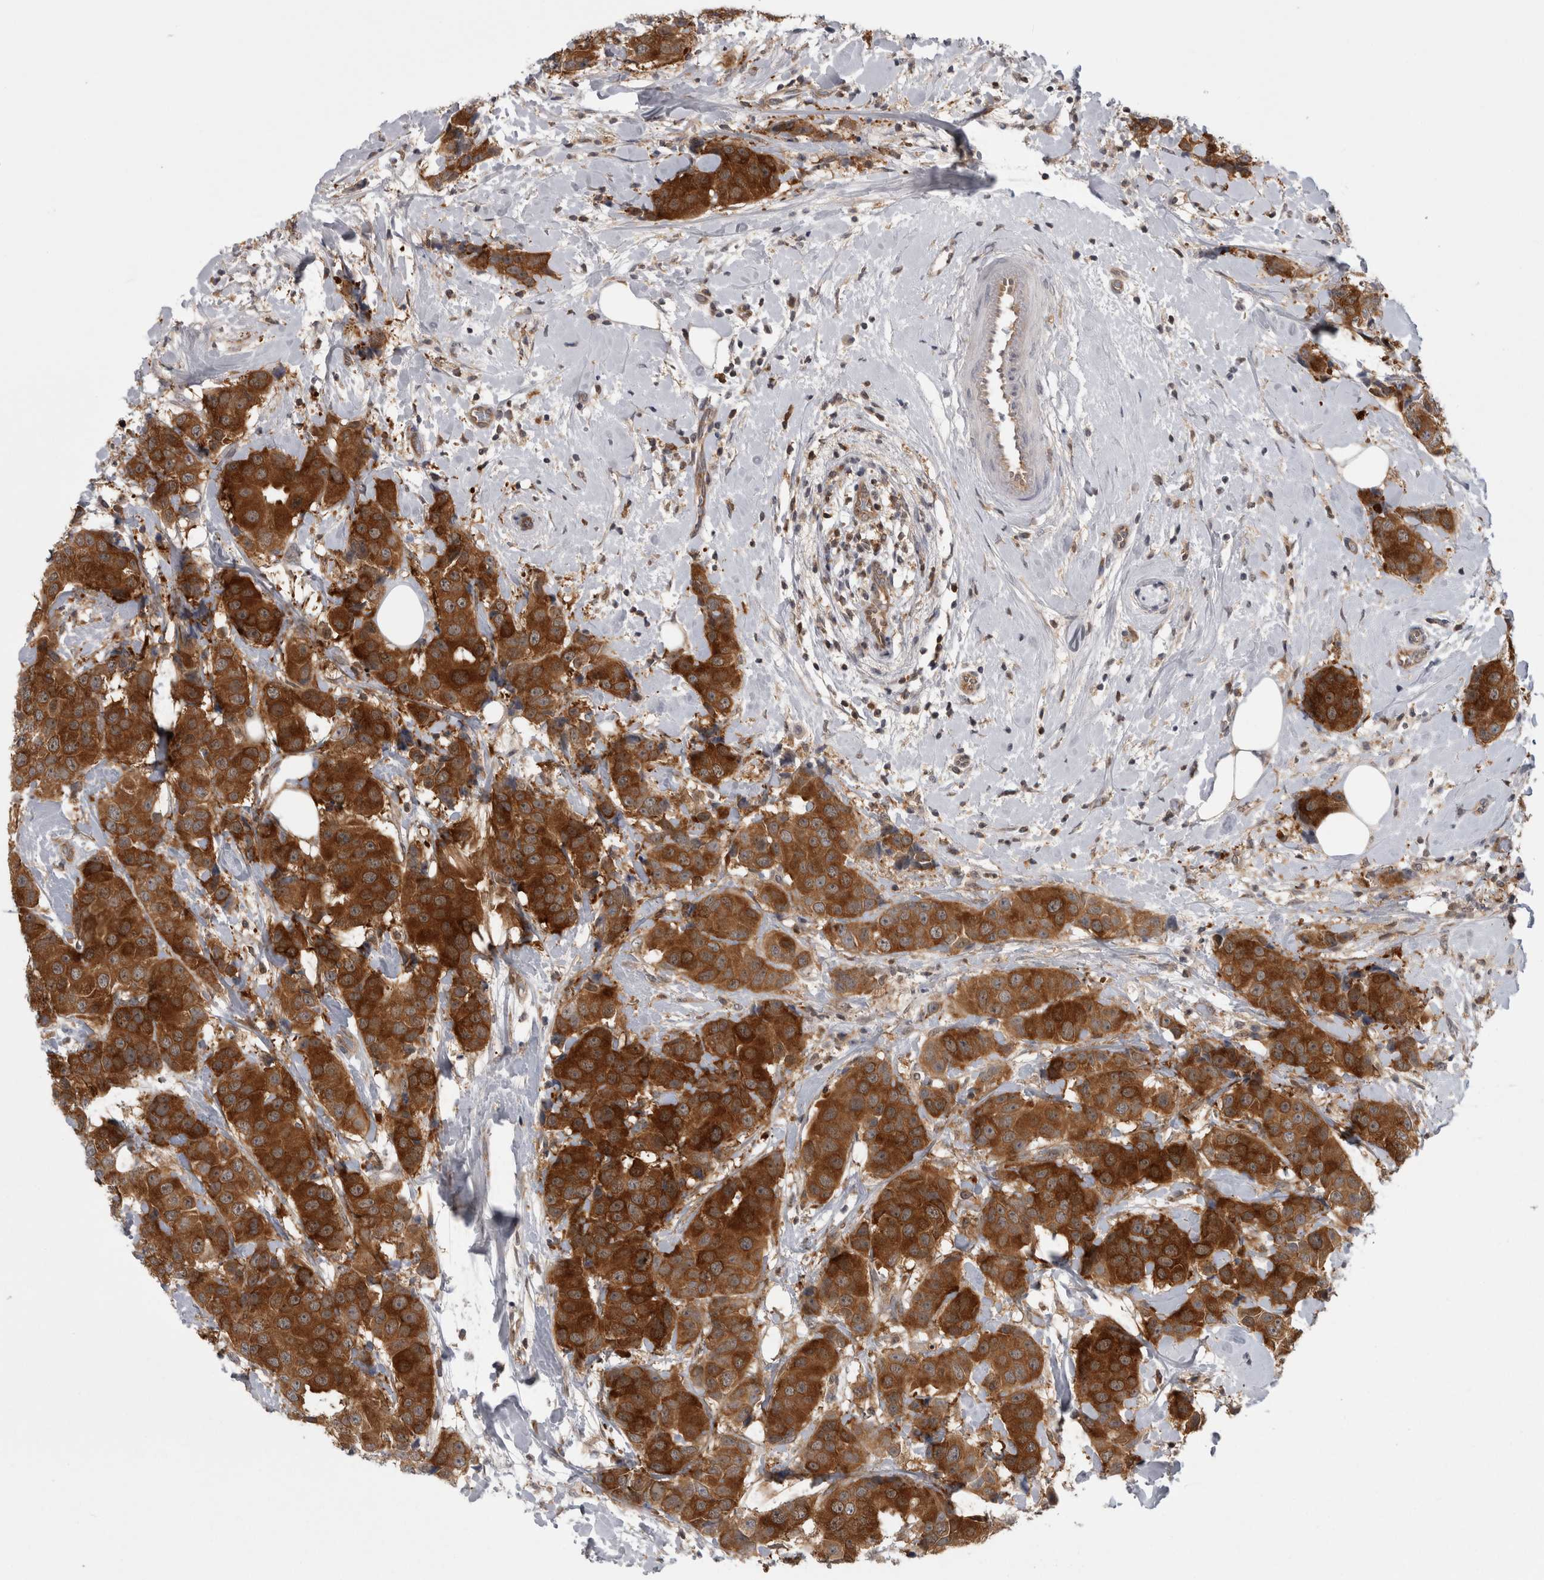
{"staining": {"intensity": "strong", "quantity": ">75%", "location": "cytoplasmic/membranous"}, "tissue": "breast cancer", "cell_type": "Tumor cells", "image_type": "cancer", "snomed": [{"axis": "morphology", "description": "Normal tissue, NOS"}, {"axis": "morphology", "description": "Duct carcinoma"}, {"axis": "topography", "description": "Breast"}], "caption": "A histopathology image of breast cancer stained for a protein exhibits strong cytoplasmic/membranous brown staining in tumor cells.", "gene": "CACYBP", "patient": {"sex": "female", "age": 39}}